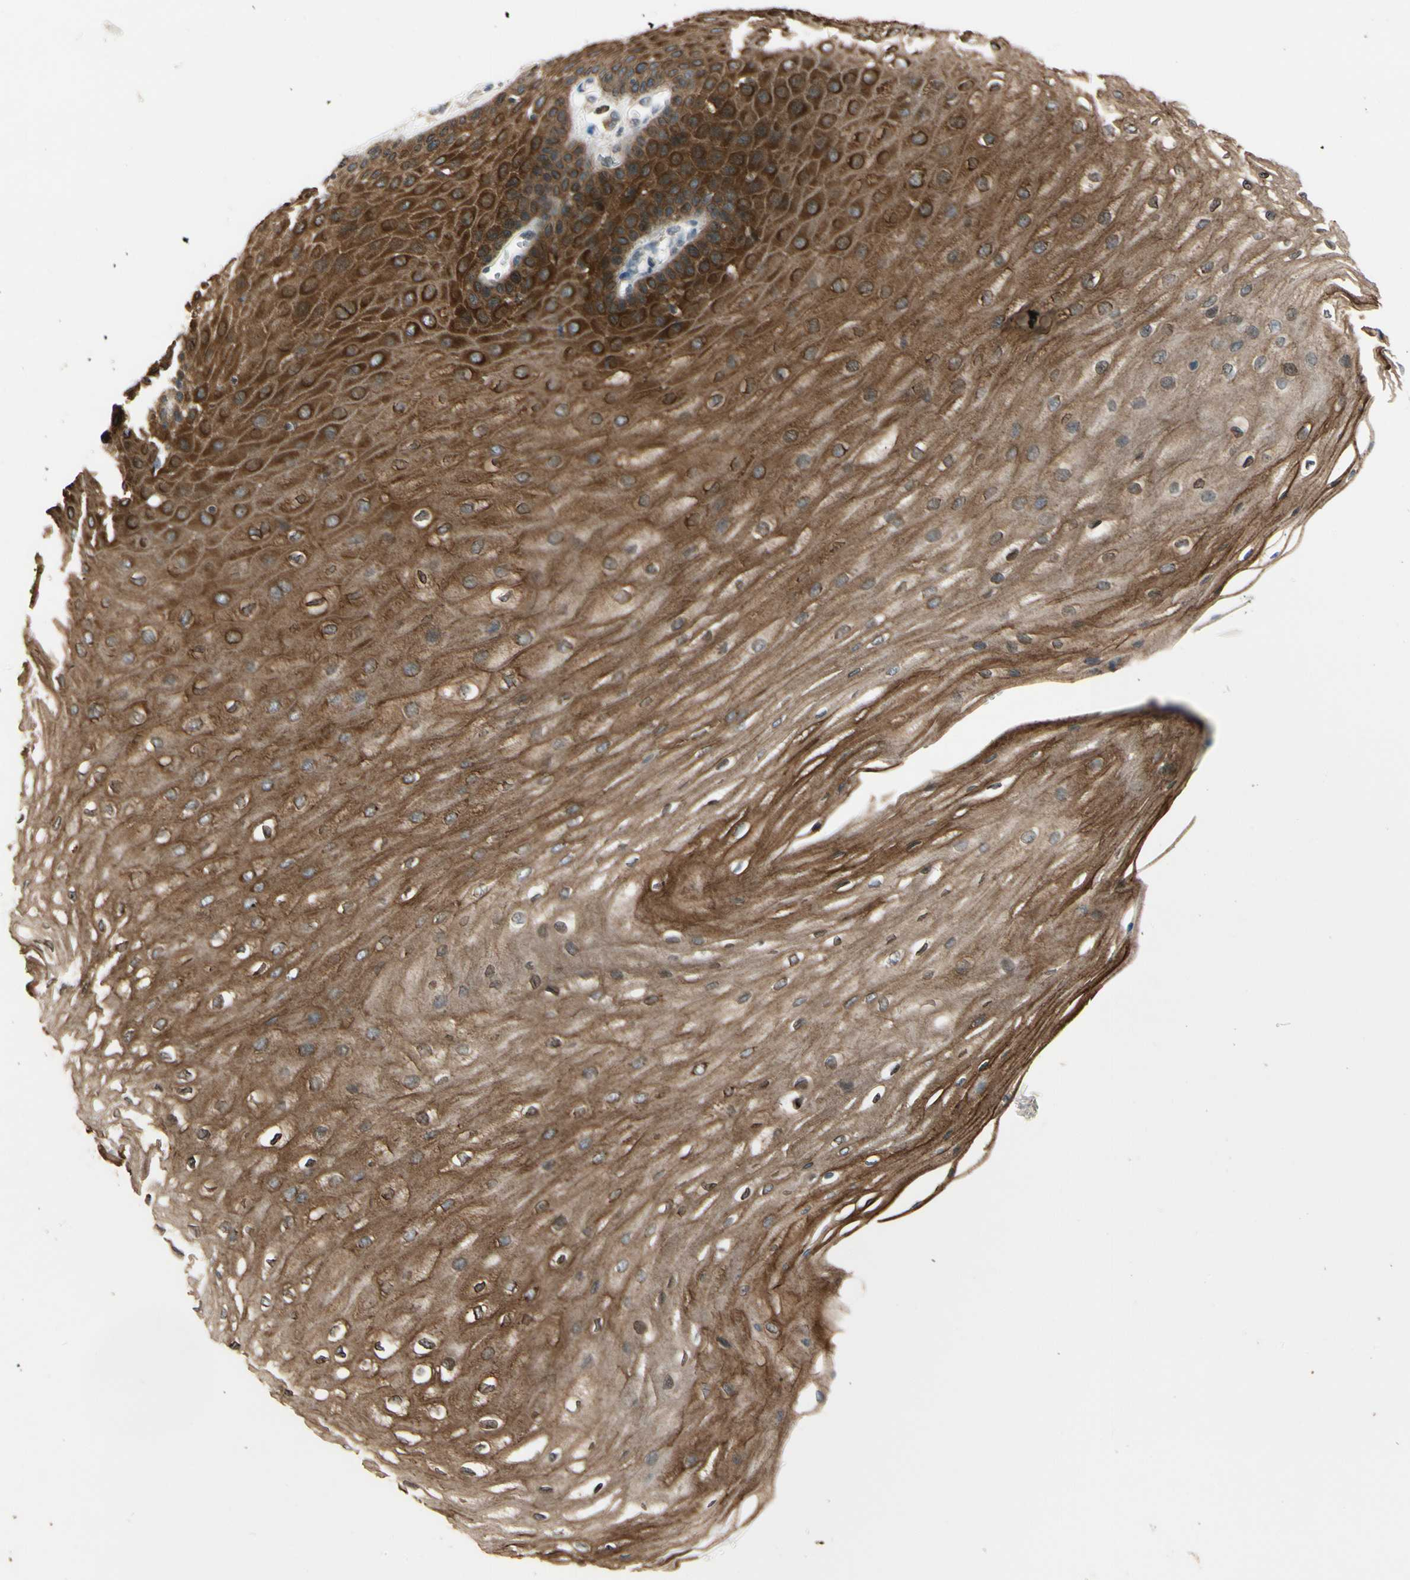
{"staining": {"intensity": "strong", "quantity": ">75%", "location": "cytoplasmic/membranous"}, "tissue": "esophagus", "cell_type": "Squamous epithelial cells", "image_type": "normal", "snomed": [{"axis": "morphology", "description": "Normal tissue, NOS"}, {"axis": "morphology", "description": "Squamous cell carcinoma, NOS"}, {"axis": "topography", "description": "Esophagus"}], "caption": "Approximately >75% of squamous epithelial cells in unremarkable human esophagus display strong cytoplasmic/membranous protein positivity as visualized by brown immunohistochemical staining.", "gene": "CGREF1", "patient": {"sex": "male", "age": 65}}